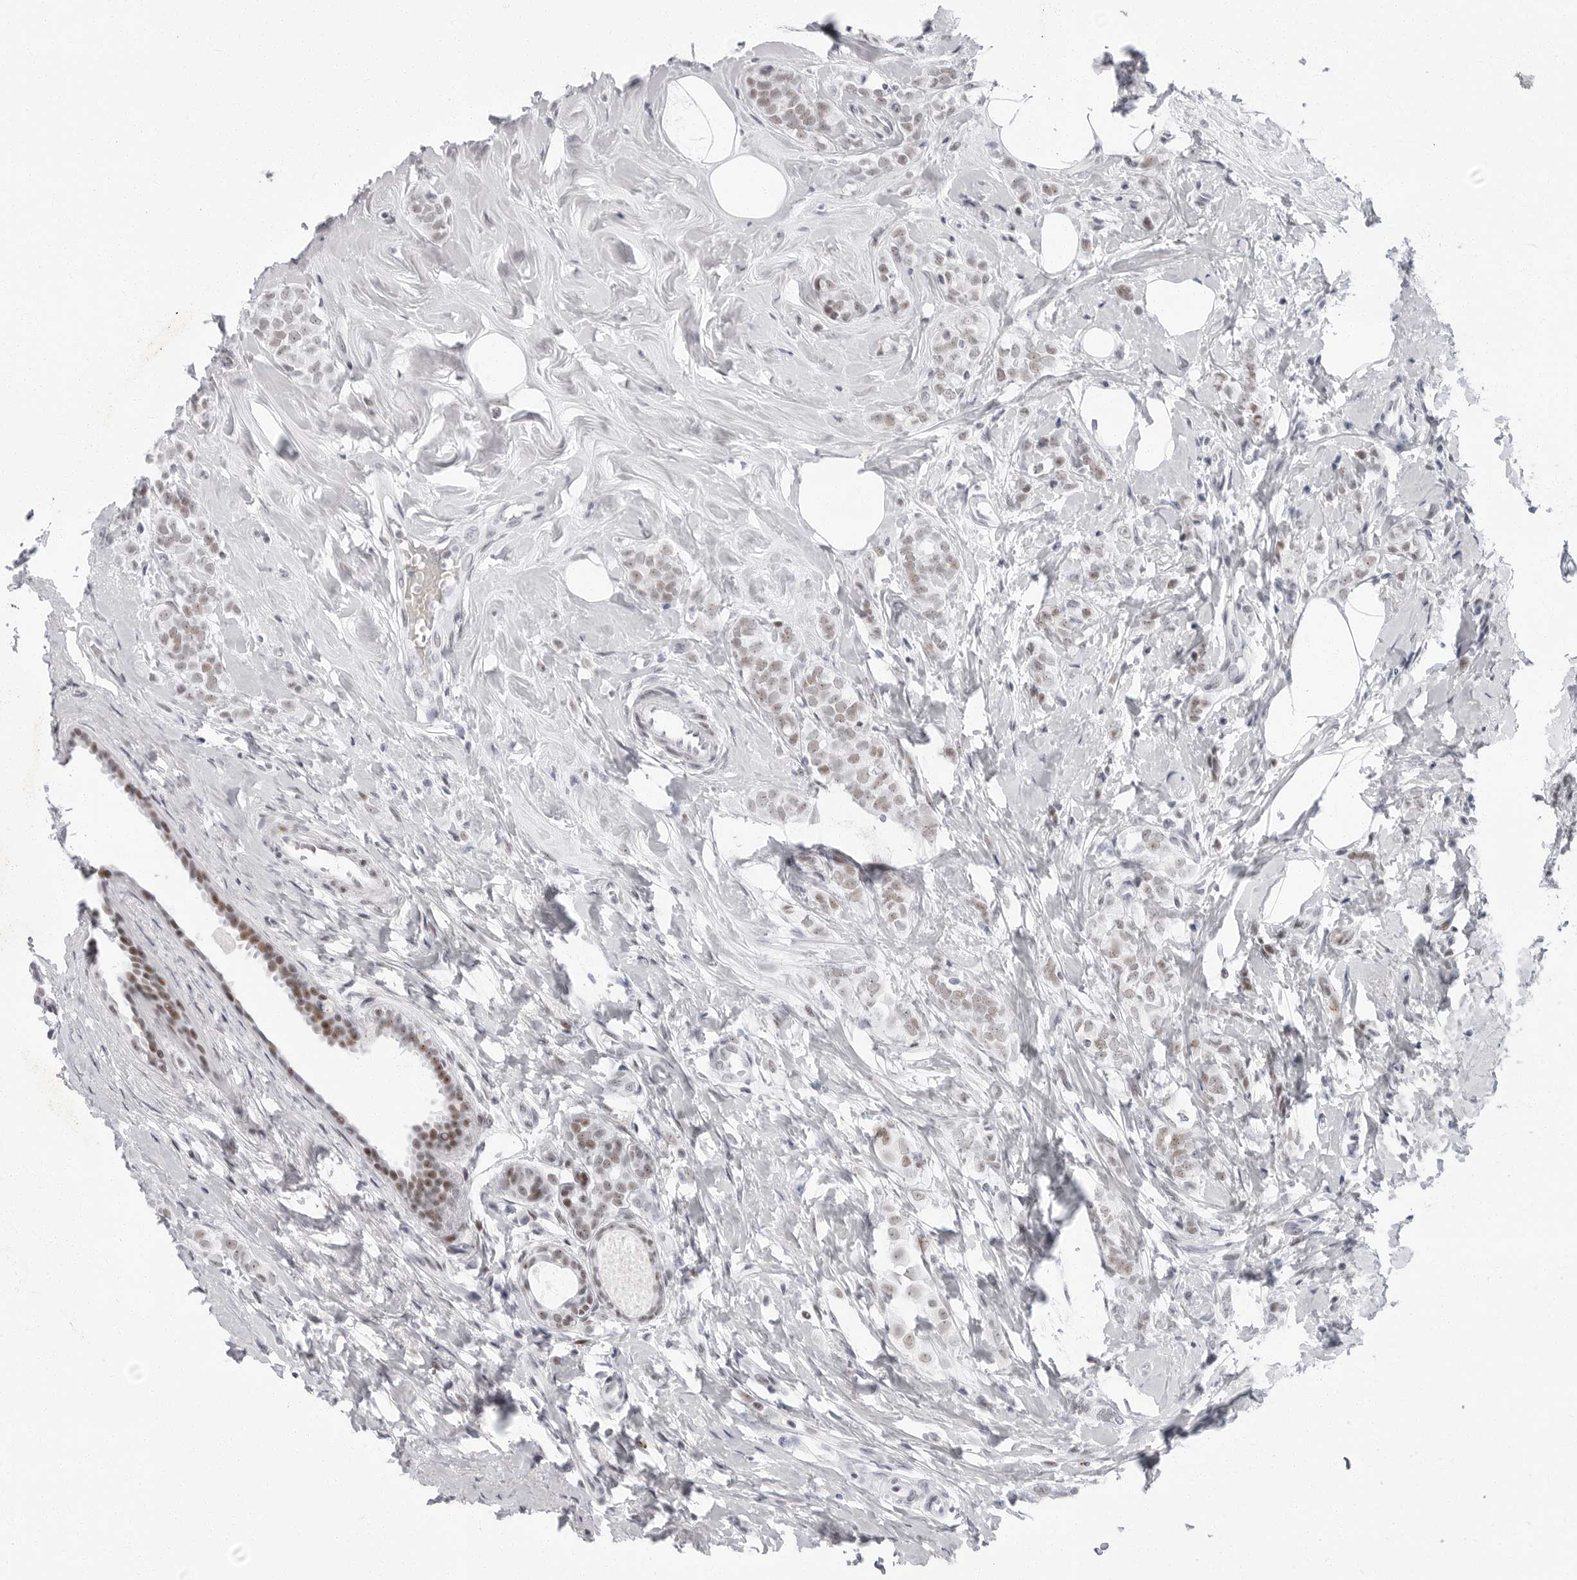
{"staining": {"intensity": "weak", "quantity": ">75%", "location": "nuclear"}, "tissue": "breast cancer", "cell_type": "Tumor cells", "image_type": "cancer", "snomed": [{"axis": "morphology", "description": "Lobular carcinoma"}, {"axis": "topography", "description": "Breast"}], "caption": "IHC (DAB (3,3'-diaminobenzidine)) staining of human breast cancer displays weak nuclear protein staining in approximately >75% of tumor cells. (DAB (3,3'-diaminobenzidine) IHC, brown staining for protein, blue staining for nuclei).", "gene": "VEZF1", "patient": {"sex": "female", "age": 47}}